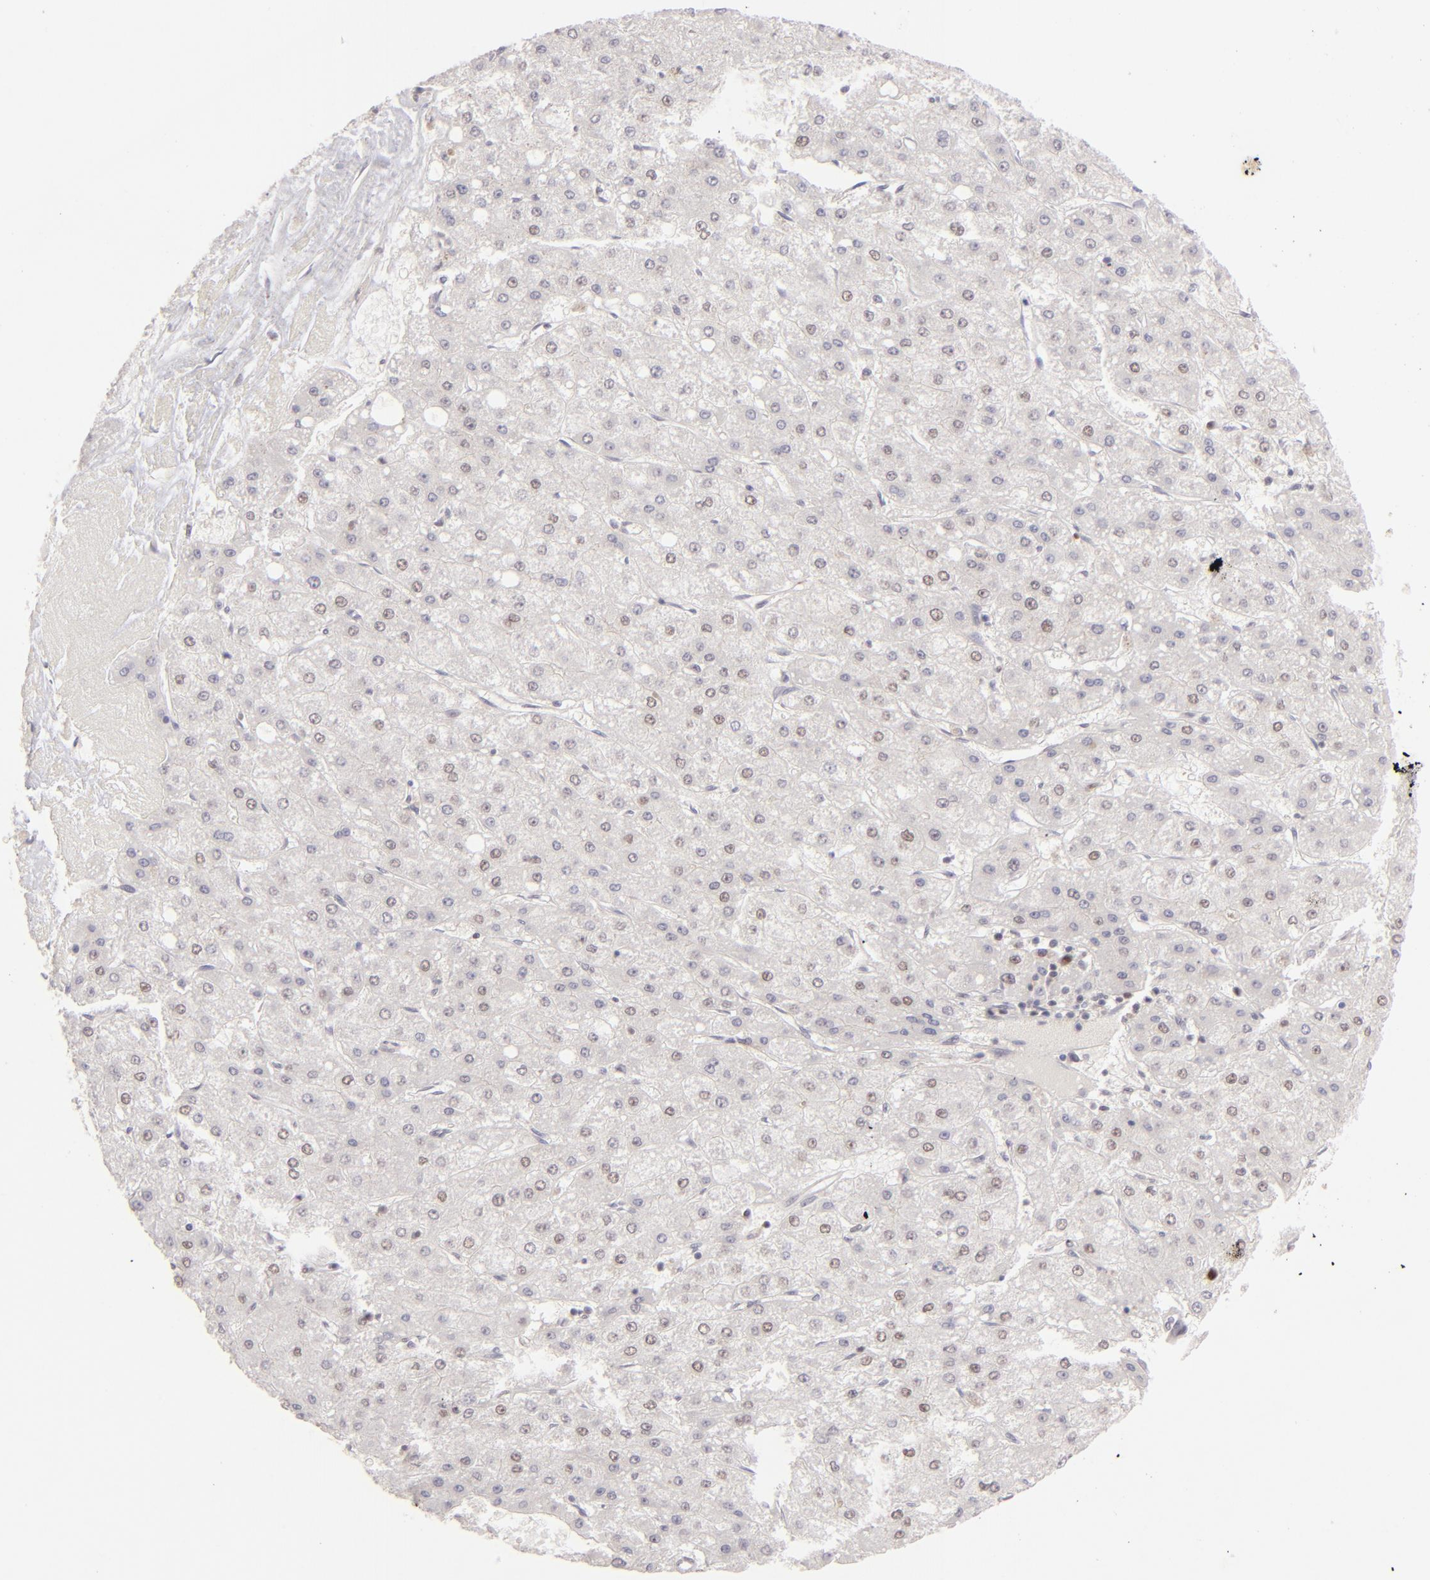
{"staining": {"intensity": "negative", "quantity": "none", "location": "none"}, "tissue": "liver cancer", "cell_type": "Tumor cells", "image_type": "cancer", "snomed": [{"axis": "morphology", "description": "Carcinoma, Hepatocellular, NOS"}, {"axis": "topography", "description": "Liver"}], "caption": "Immunohistochemistry (IHC) of human liver cancer (hepatocellular carcinoma) displays no expression in tumor cells.", "gene": "POU2F1", "patient": {"sex": "female", "age": 52}}